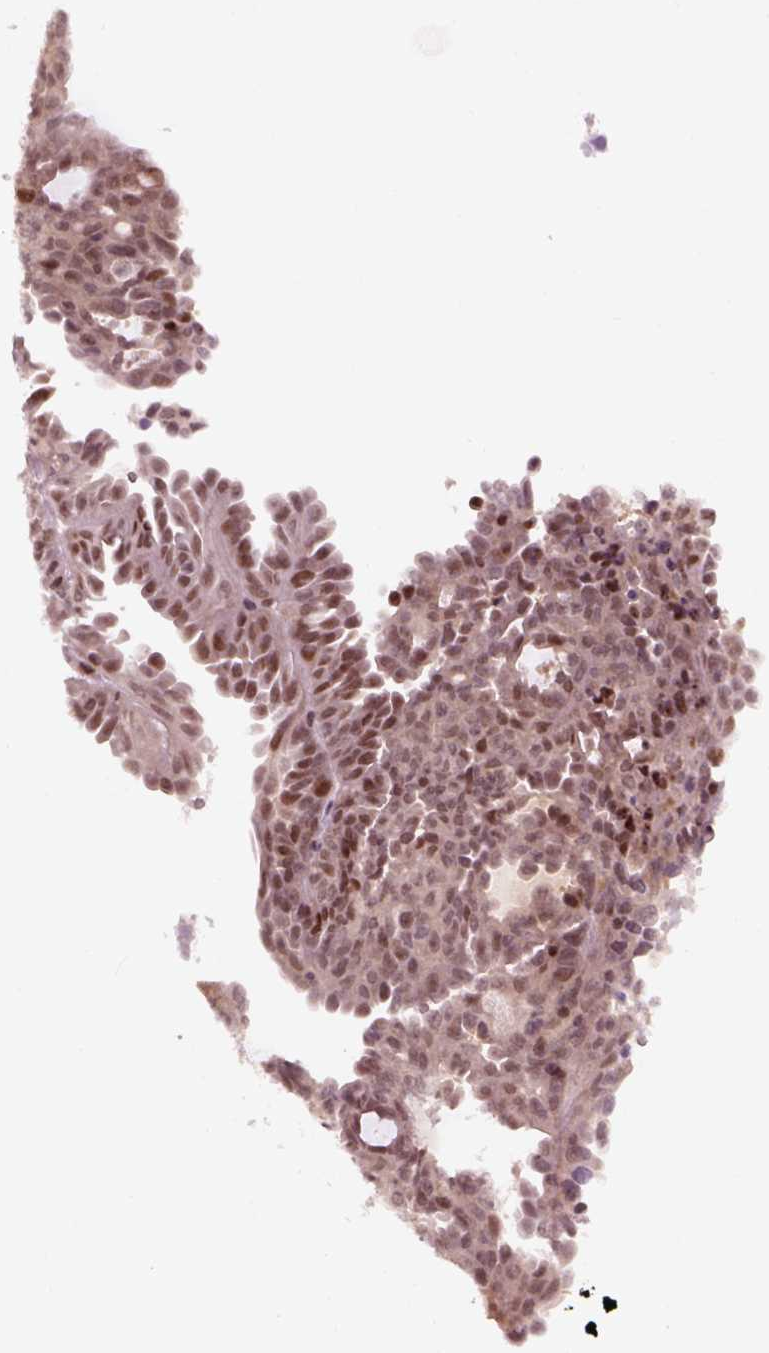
{"staining": {"intensity": "strong", "quantity": "<25%", "location": "nuclear"}, "tissue": "ovarian cancer", "cell_type": "Tumor cells", "image_type": "cancer", "snomed": [{"axis": "morphology", "description": "Cystadenocarcinoma, serous, NOS"}, {"axis": "topography", "description": "Ovary"}], "caption": "The photomicrograph exhibits staining of ovarian cancer, revealing strong nuclear protein positivity (brown color) within tumor cells. (Stains: DAB (3,3'-diaminobenzidine) in brown, nuclei in blue, Microscopy: brightfield microscopy at high magnification).", "gene": "TRIB3", "patient": {"sex": "female", "age": 71}}